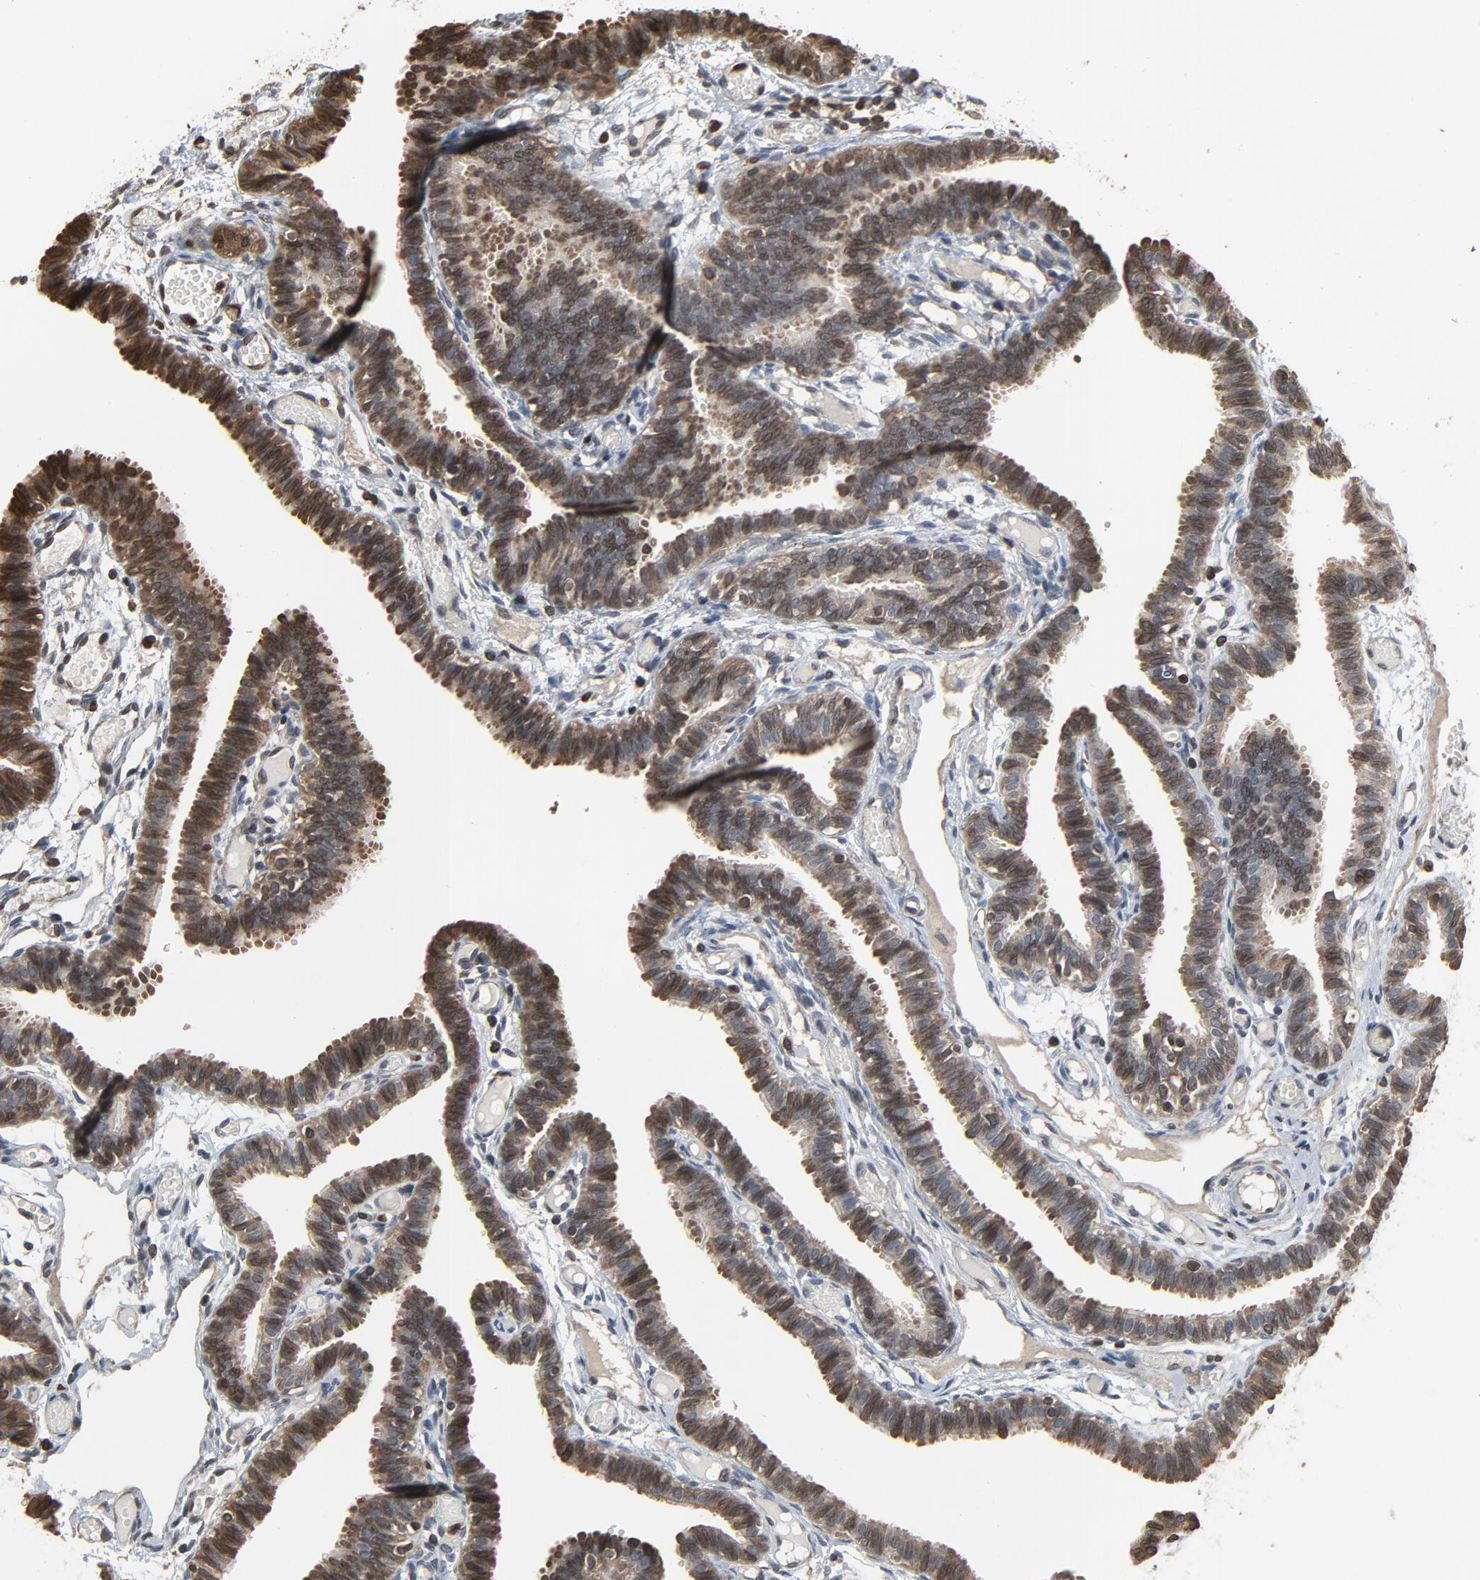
{"staining": {"intensity": "moderate", "quantity": "25%-75%", "location": "cytoplasmic/membranous,nuclear"}, "tissue": "fallopian tube", "cell_type": "Glandular cells", "image_type": "normal", "snomed": [{"axis": "morphology", "description": "Normal tissue, NOS"}, {"axis": "topography", "description": "Fallopian tube"}], "caption": "Protein analysis of normal fallopian tube demonstrates moderate cytoplasmic/membranous,nuclear positivity in approximately 25%-75% of glandular cells. The staining is performed using DAB brown chromogen to label protein expression. The nuclei are counter-stained blue using hematoxylin.", "gene": "UBE2D1", "patient": {"sex": "female", "age": 29}}